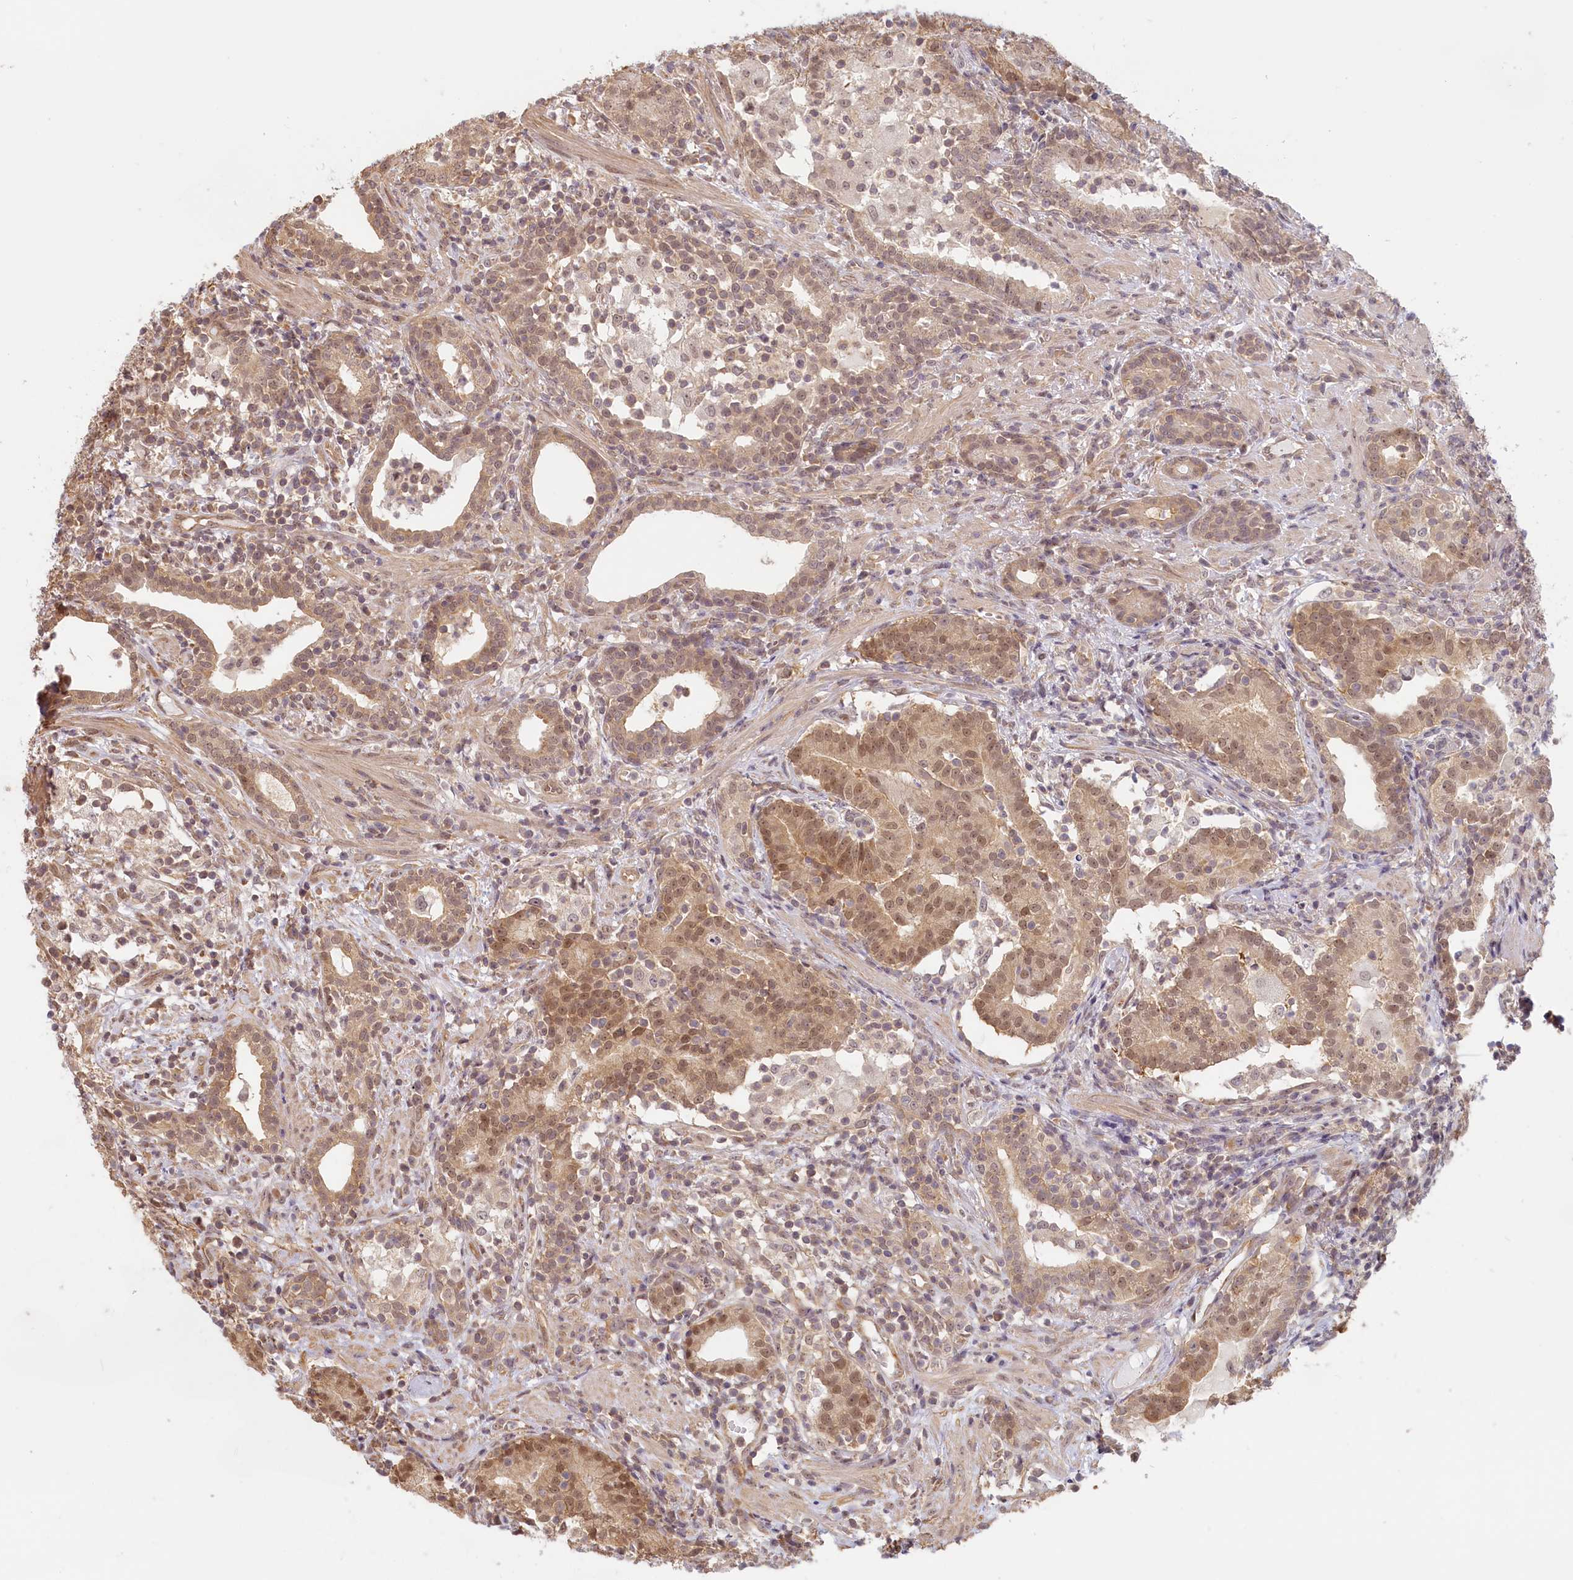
{"staining": {"intensity": "moderate", "quantity": ">75%", "location": "nuclear"}, "tissue": "prostate cancer", "cell_type": "Tumor cells", "image_type": "cancer", "snomed": [{"axis": "morphology", "description": "Adenocarcinoma, High grade"}, {"axis": "topography", "description": "Prostate"}], "caption": "Prostate high-grade adenocarcinoma stained with a brown dye shows moderate nuclear positive staining in about >75% of tumor cells.", "gene": "C19orf44", "patient": {"sex": "male", "age": 67}}